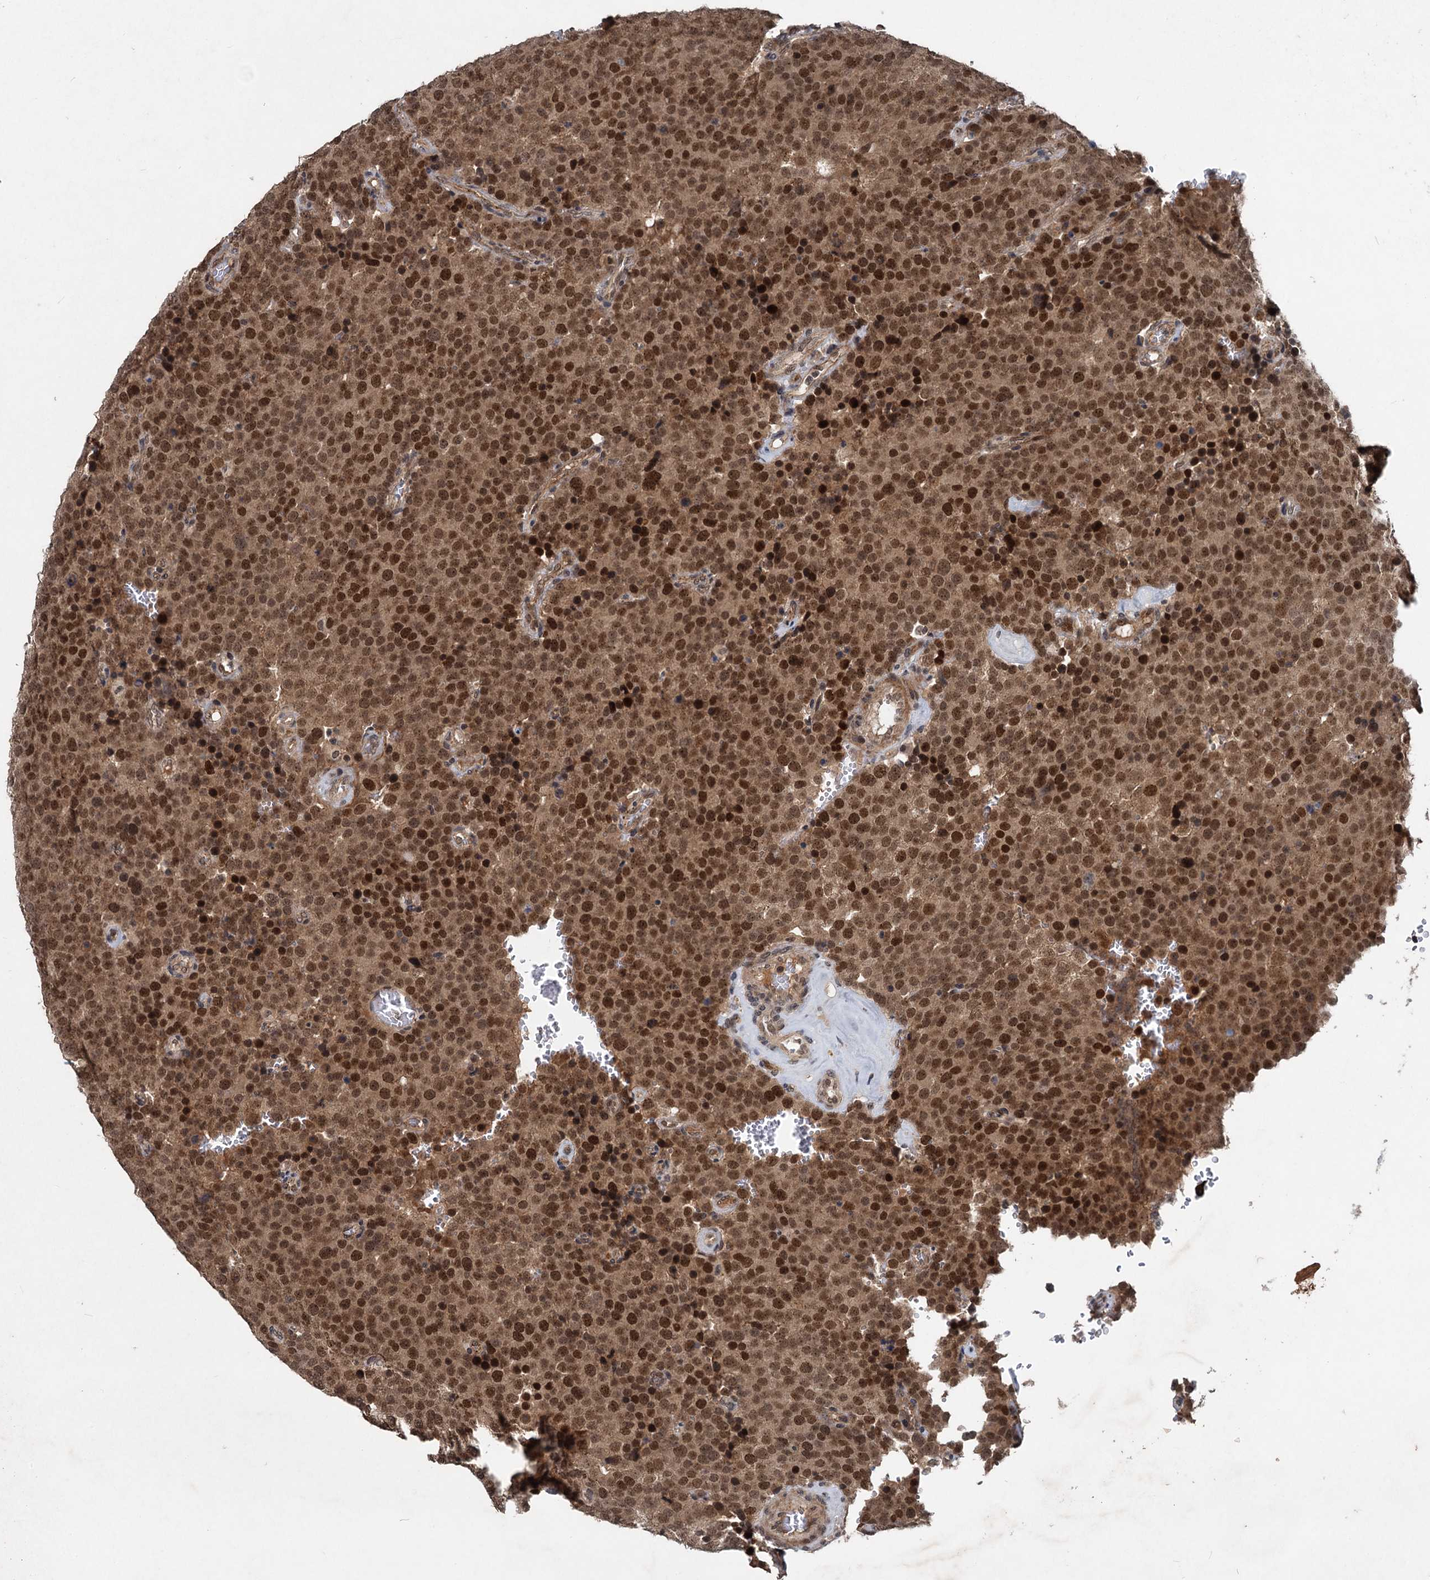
{"staining": {"intensity": "strong", "quantity": ">75%", "location": "nuclear"}, "tissue": "testis cancer", "cell_type": "Tumor cells", "image_type": "cancer", "snomed": [{"axis": "morphology", "description": "Seminoma, NOS"}, {"axis": "topography", "description": "Testis"}], "caption": "Strong nuclear protein expression is seen in approximately >75% of tumor cells in testis cancer (seminoma). Using DAB (brown) and hematoxylin (blue) stains, captured at high magnification using brightfield microscopy.", "gene": "RITA1", "patient": {"sex": "male", "age": 71}}